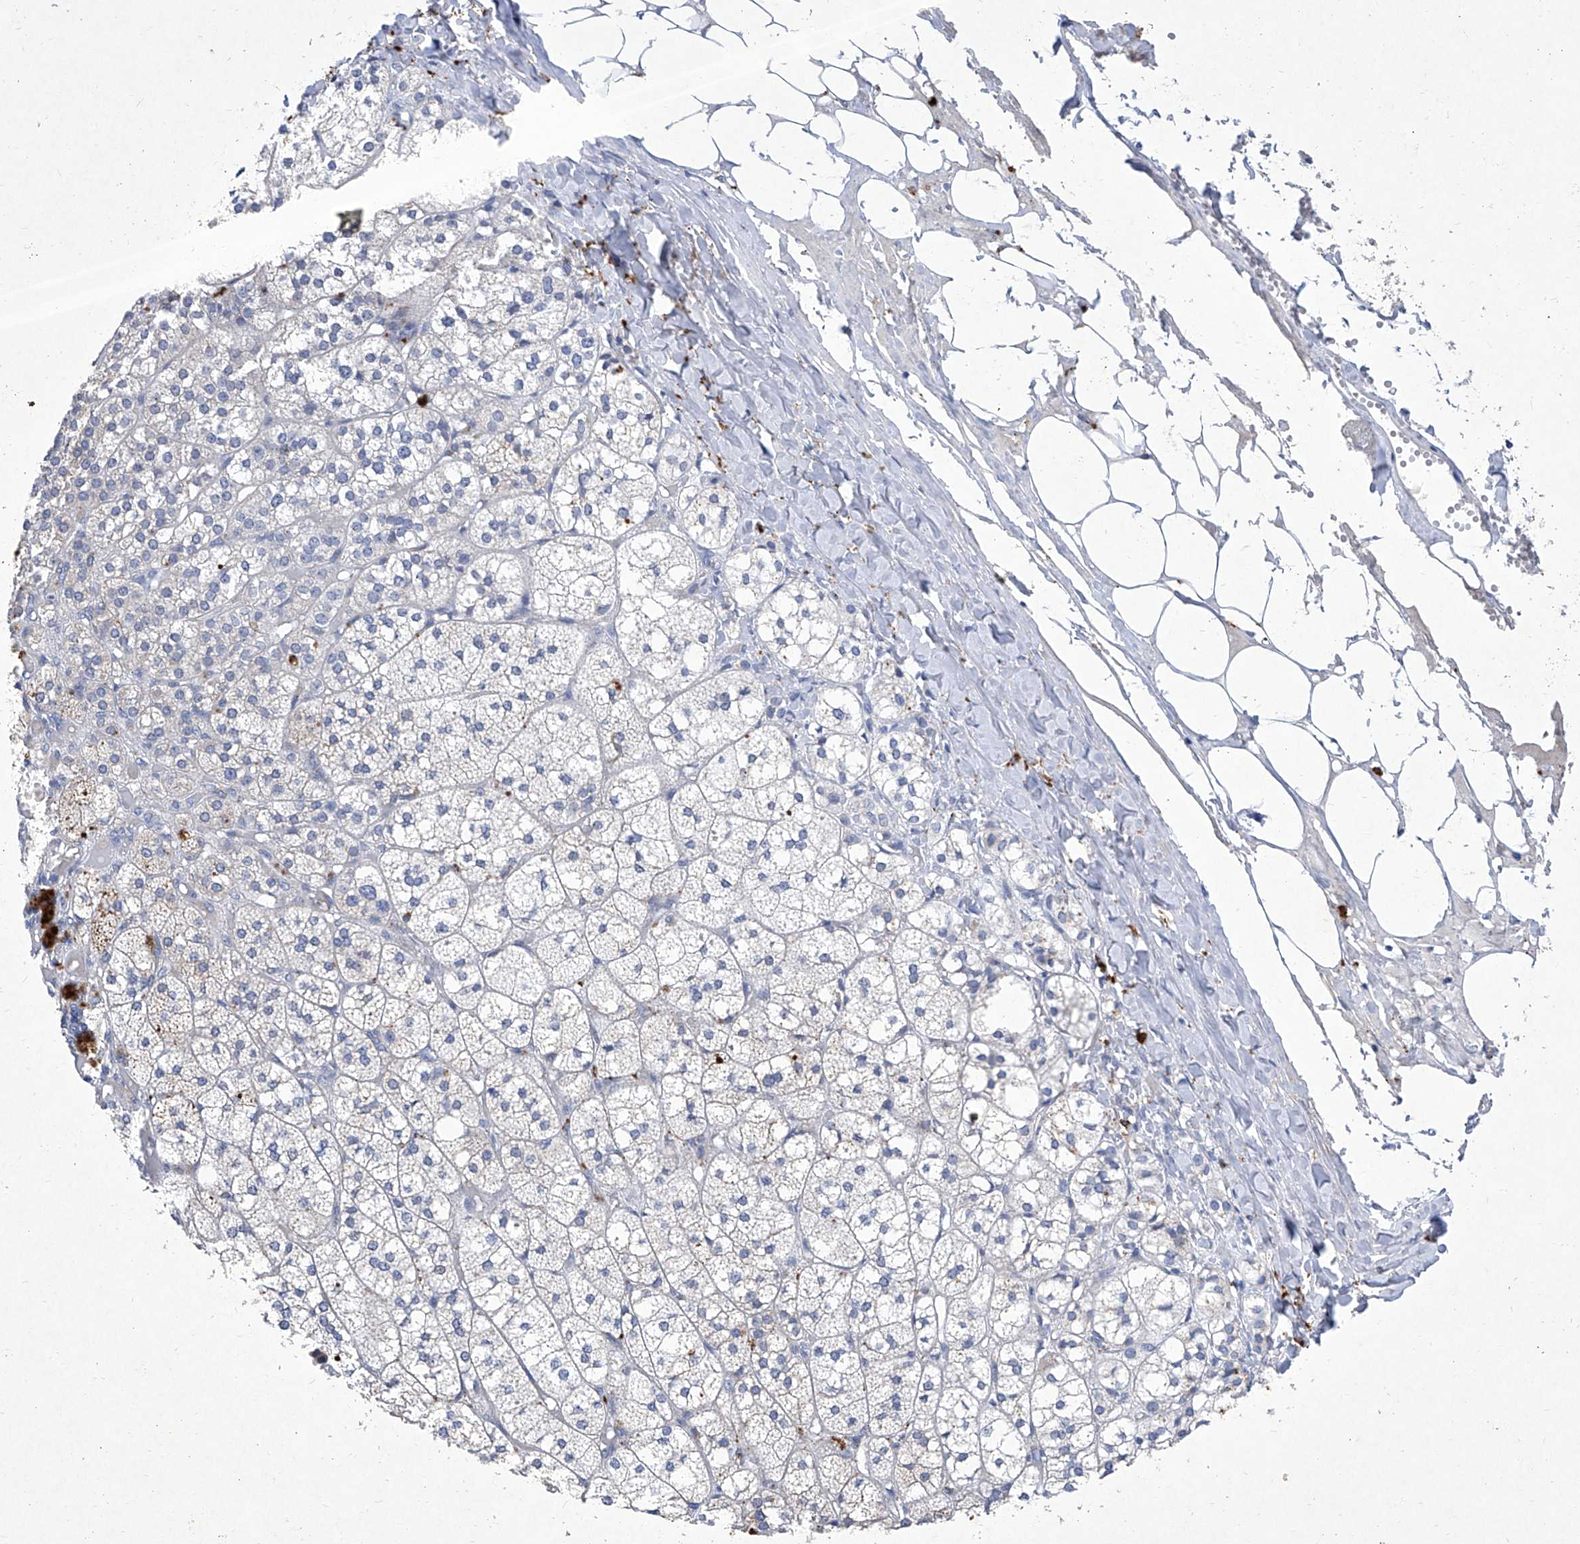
{"staining": {"intensity": "moderate", "quantity": "<25%", "location": "cytoplasmic/membranous"}, "tissue": "adrenal gland", "cell_type": "Glandular cells", "image_type": "normal", "snomed": [{"axis": "morphology", "description": "Normal tissue, NOS"}, {"axis": "topography", "description": "Adrenal gland"}], "caption": "An image of human adrenal gland stained for a protein shows moderate cytoplasmic/membranous brown staining in glandular cells. Immunohistochemistry (ihc) stains the protein of interest in brown and the nuclei are stained blue.", "gene": "IFNL2", "patient": {"sex": "female", "age": 61}}